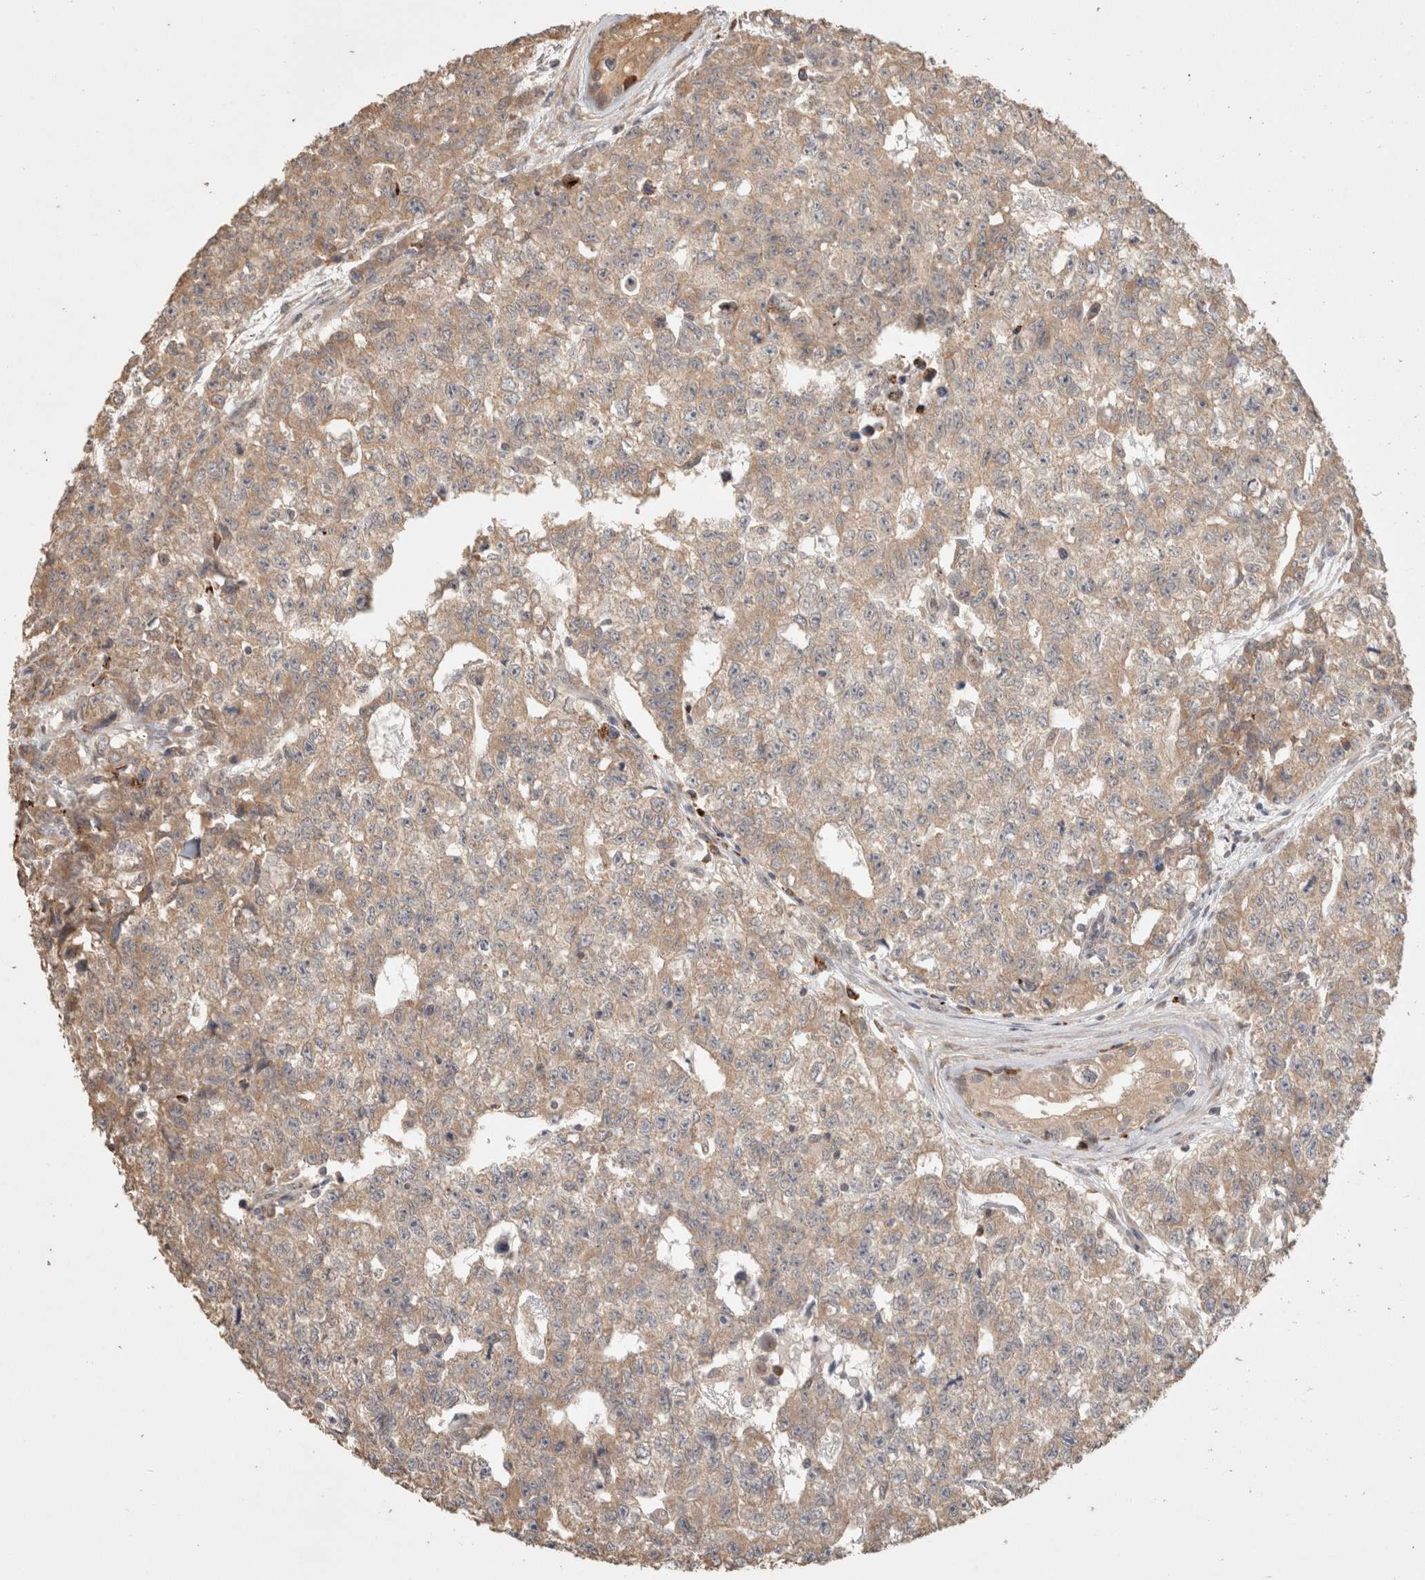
{"staining": {"intensity": "weak", "quantity": ">75%", "location": "cytoplasmic/membranous"}, "tissue": "testis cancer", "cell_type": "Tumor cells", "image_type": "cancer", "snomed": [{"axis": "morphology", "description": "Carcinoma, Embryonal, NOS"}, {"axis": "topography", "description": "Testis"}], "caption": "This is a histology image of immunohistochemistry (IHC) staining of testis cancer (embryonal carcinoma), which shows weak expression in the cytoplasmic/membranous of tumor cells.", "gene": "HROB", "patient": {"sex": "male", "age": 28}}